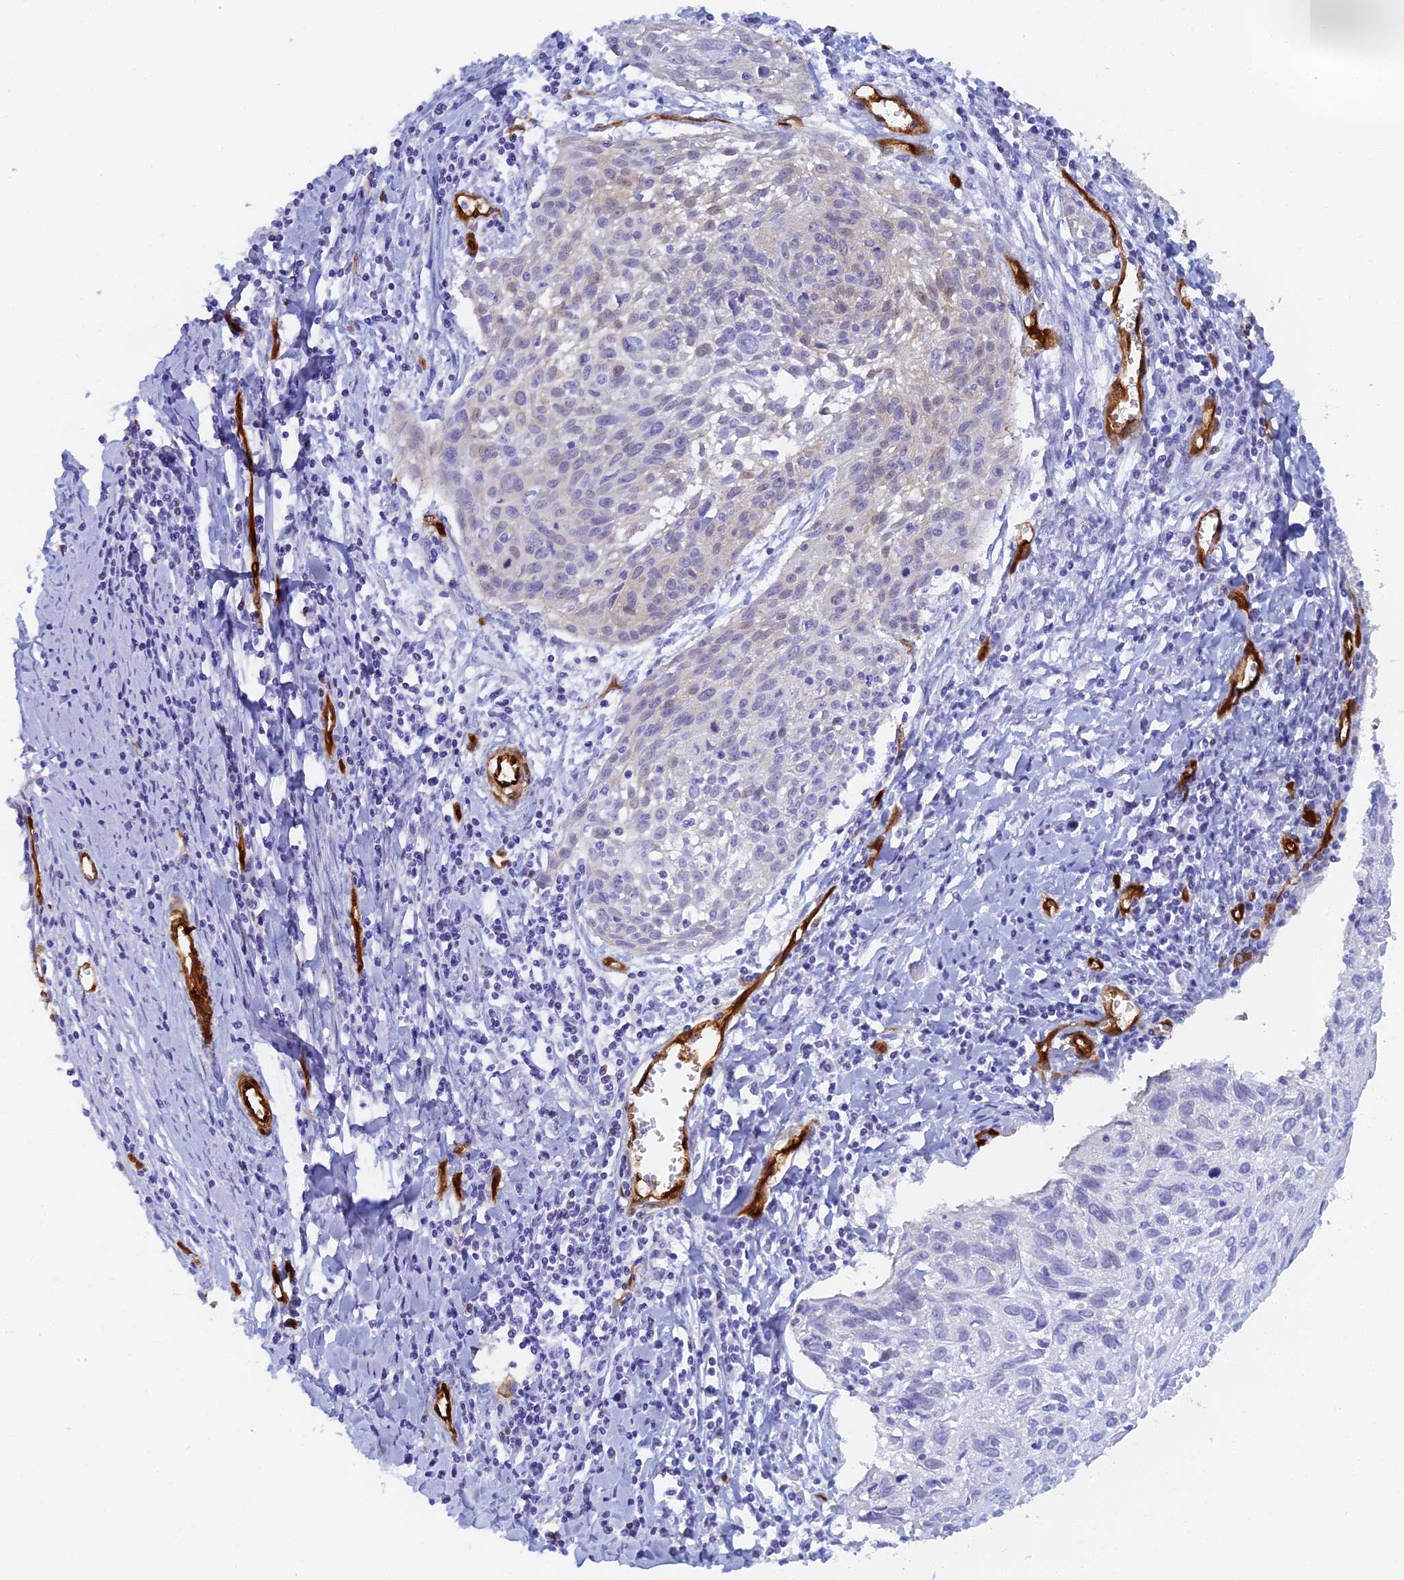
{"staining": {"intensity": "negative", "quantity": "none", "location": "none"}, "tissue": "cervical cancer", "cell_type": "Tumor cells", "image_type": "cancer", "snomed": [{"axis": "morphology", "description": "Squamous cell carcinoma, NOS"}, {"axis": "topography", "description": "Cervix"}], "caption": "Immunohistochemistry (IHC) of human cervical cancer (squamous cell carcinoma) reveals no staining in tumor cells.", "gene": "CRIP2", "patient": {"sex": "female", "age": 51}}